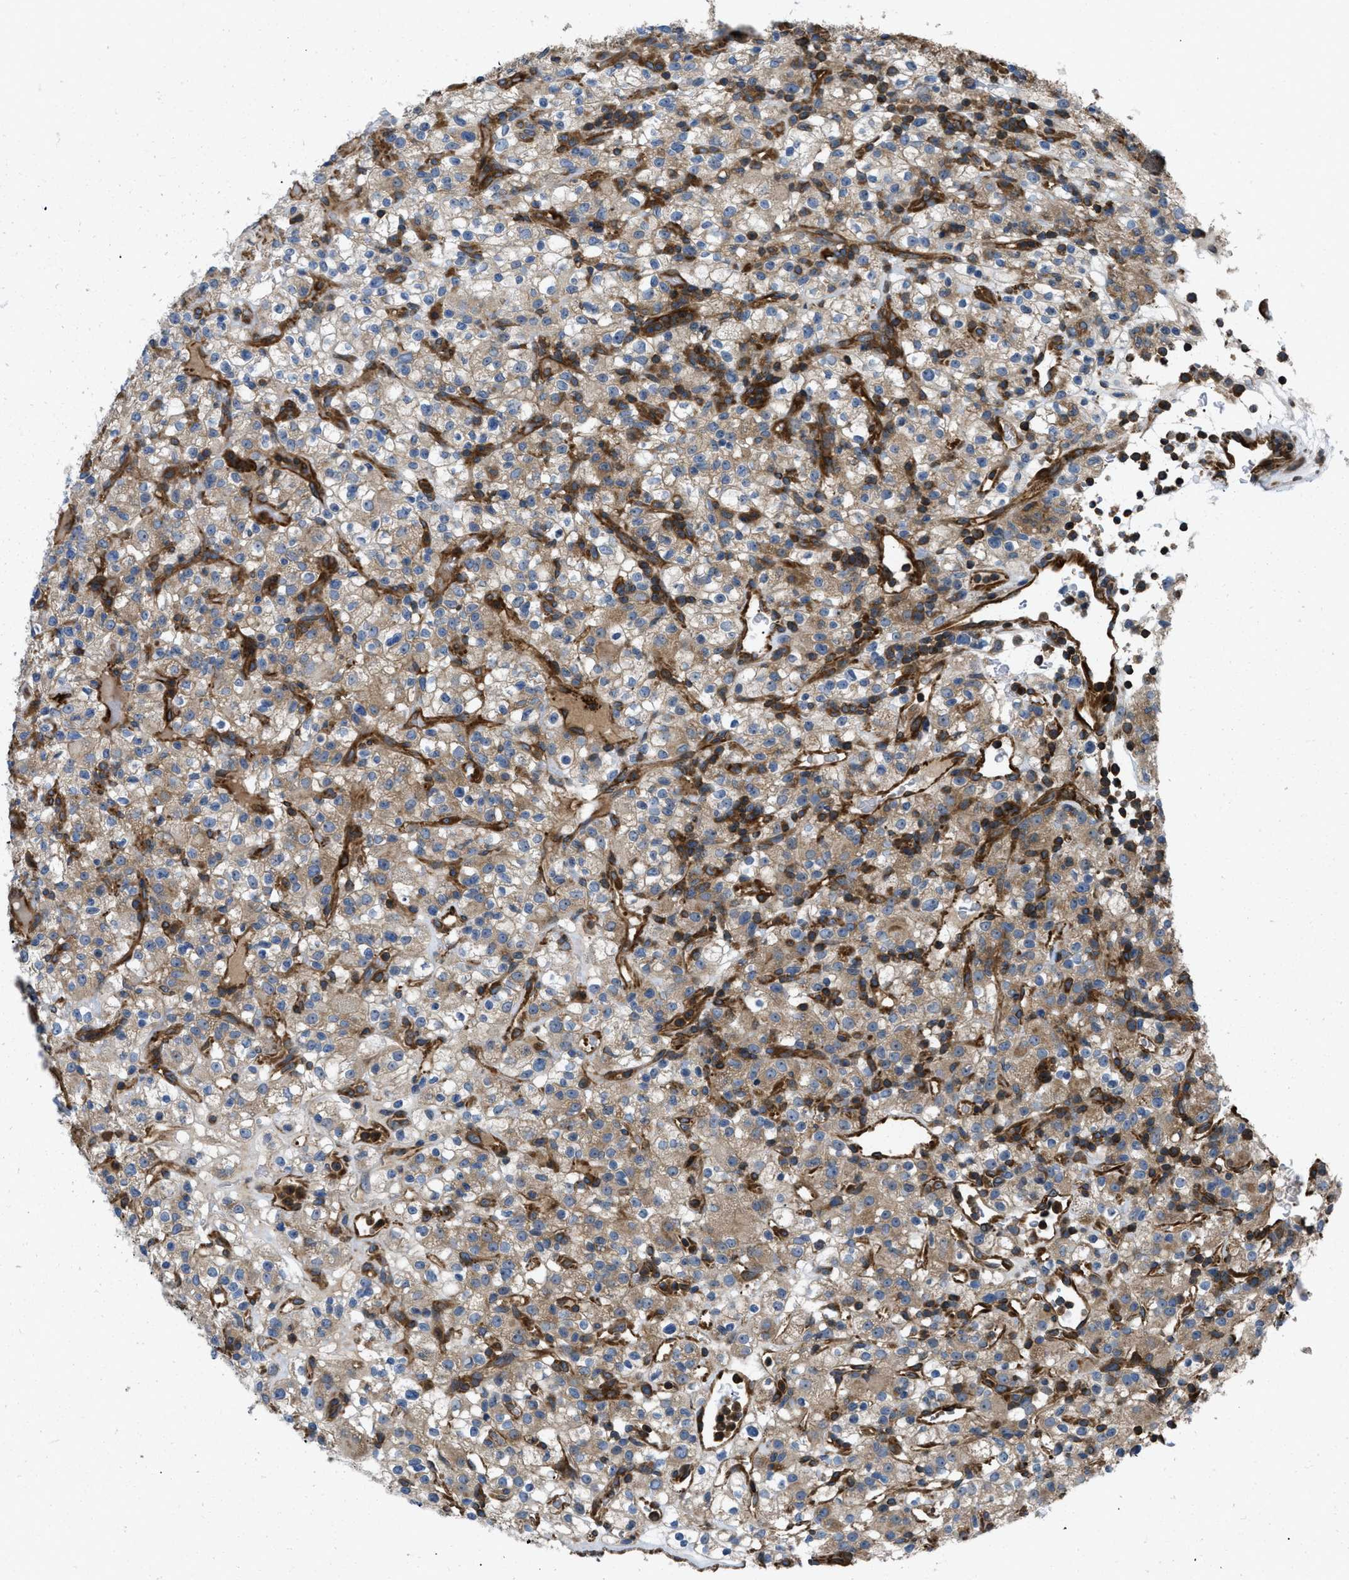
{"staining": {"intensity": "moderate", "quantity": ">75%", "location": "cytoplasmic/membranous"}, "tissue": "renal cancer", "cell_type": "Tumor cells", "image_type": "cancer", "snomed": [{"axis": "morphology", "description": "Normal tissue, NOS"}, {"axis": "morphology", "description": "Adenocarcinoma, NOS"}, {"axis": "topography", "description": "Kidney"}], "caption": "Renal cancer (adenocarcinoma) stained with a protein marker displays moderate staining in tumor cells.", "gene": "ATP2A3", "patient": {"sex": "female", "age": 72}}